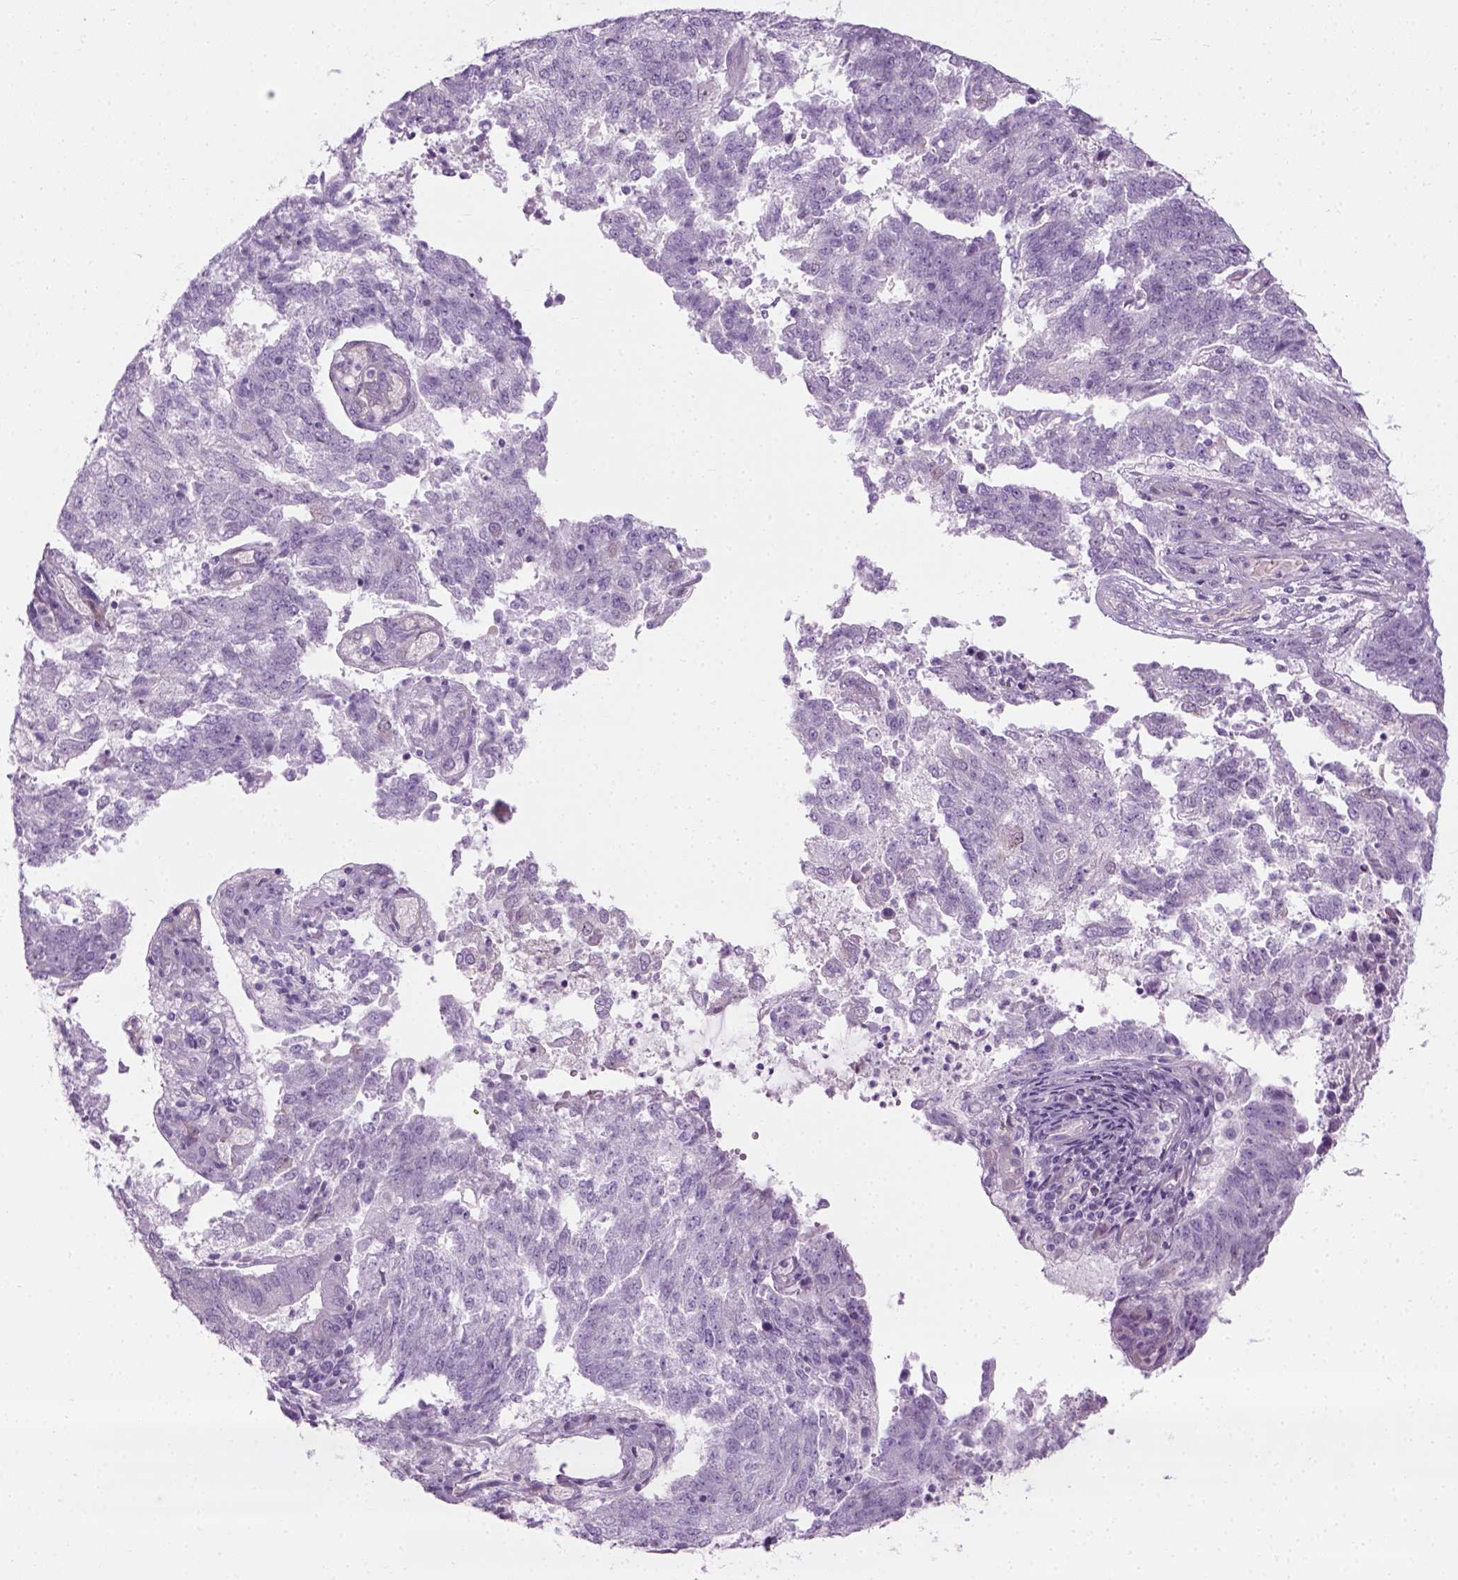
{"staining": {"intensity": "negative", "quantity": "none", "location": "none"}, "tissue": "endometrial cancer", "cell_type": "Tumor cells", "image_type": "cancer", "snomed": [{"axis": "morphology", "description": "Adenocarcinoma, NOS"}, {"axis": "topography", "description": "Endometrium"}], "caption": "Endometrial cancer was stained to show a protein in brown. There is no significant expression in tumor cells.", "gene": "CIBAR2", "patient": {"sex": "female", "age": 82}}